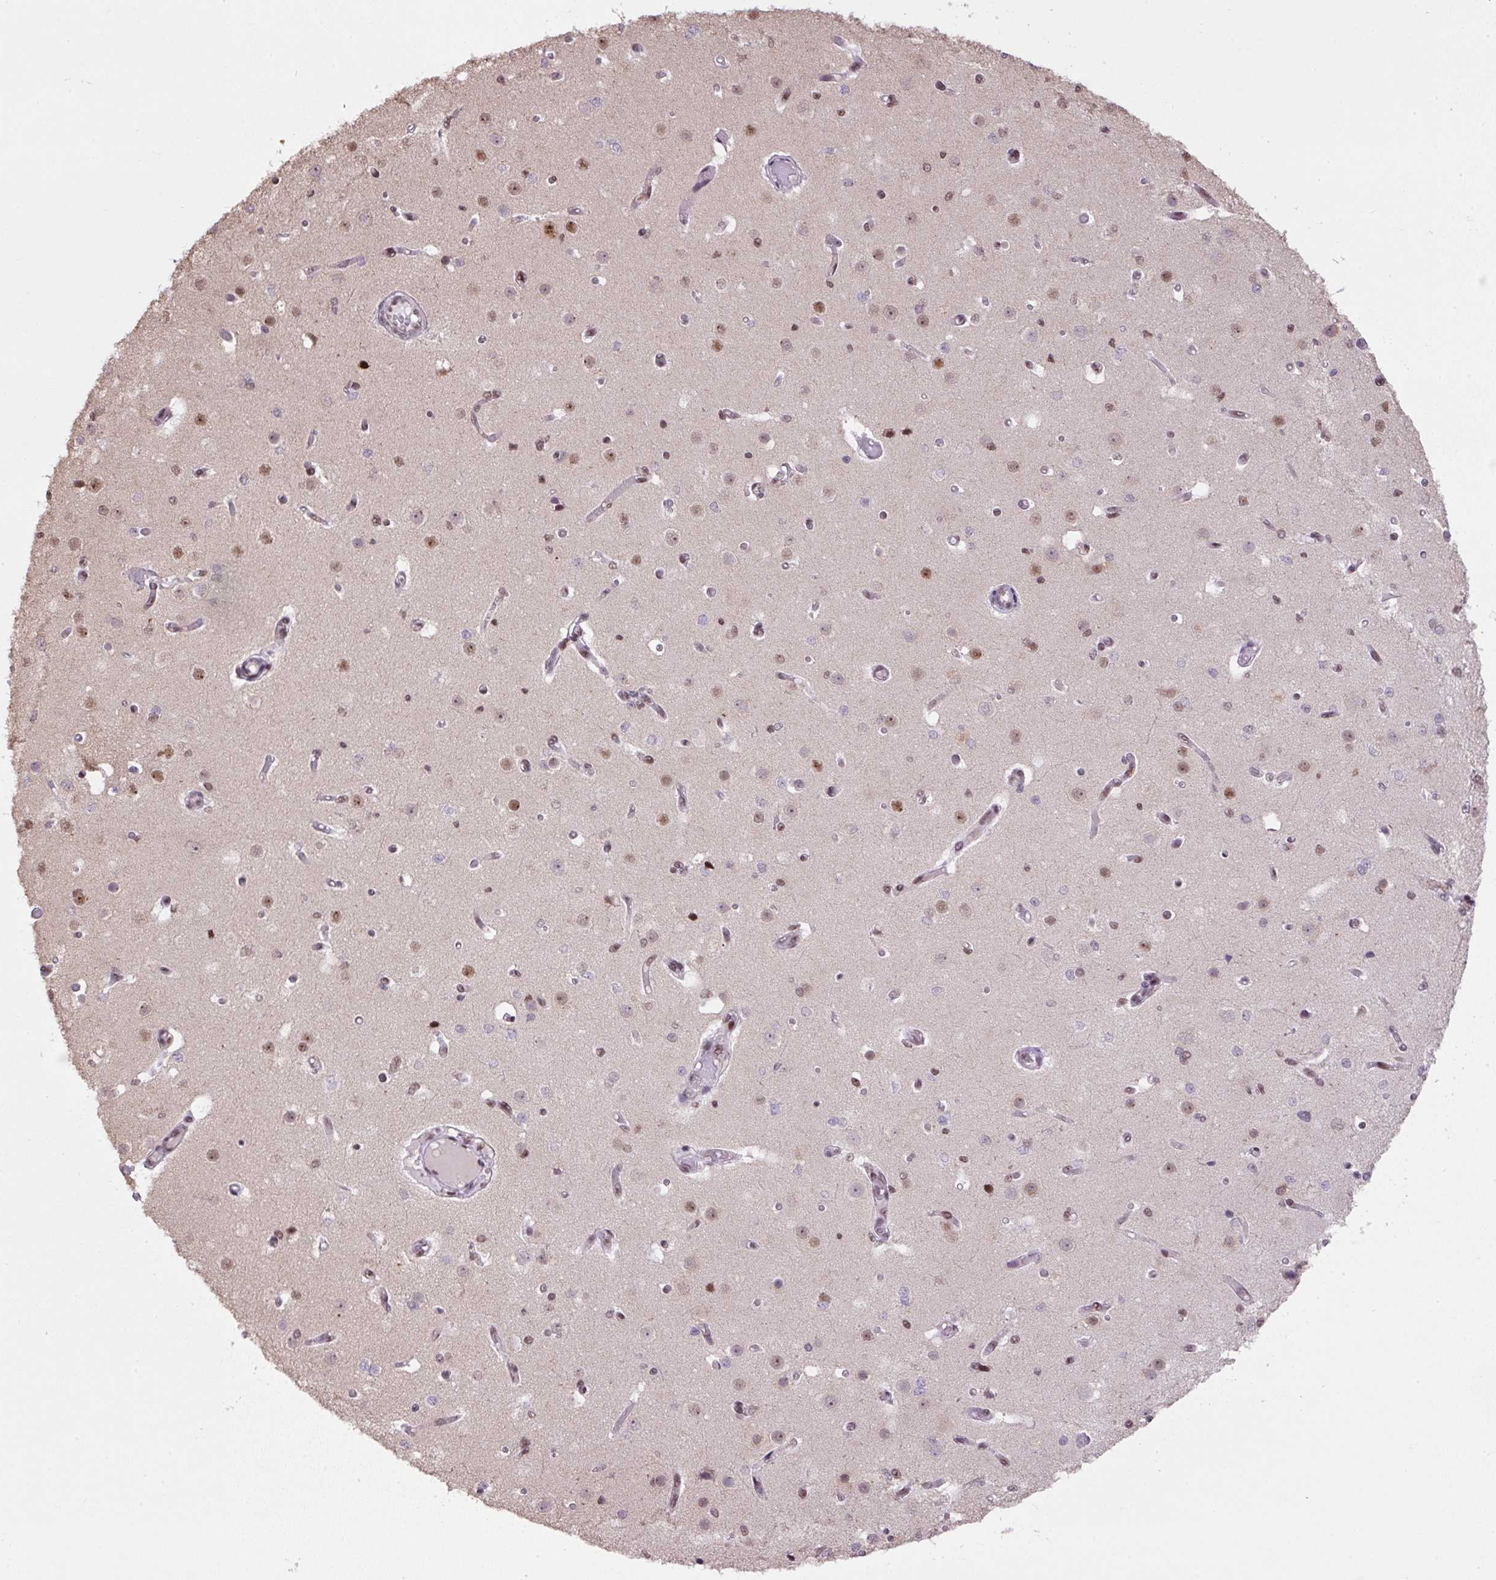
{"staining": {"intensity": "moderate", "quantity": "25%-75%", "location": "nuclear"}, "tissue": "cerebral cortex", "cell_type": "Endothelial cells", "image_type": "normal", "snomed": [{"axis": "morphology", "description": "Normal tissue, NOS"}, {"axis": "morphology", "description": "Inflammation, NOS"}, {"axis": "topography", "description": "Cerebral cortex"}], "caption": "The micrograph demonstrates immunohistochemical staining of normal cerebral cortex. There is moderate nuclear positivity is appreciated in approximately 25%-75% of endothelial cells. The protein is shown in brown color, while the nuclei are stained blue.", "gene": "TAF1A", "patient": {"sex": "male", "age": 6}}